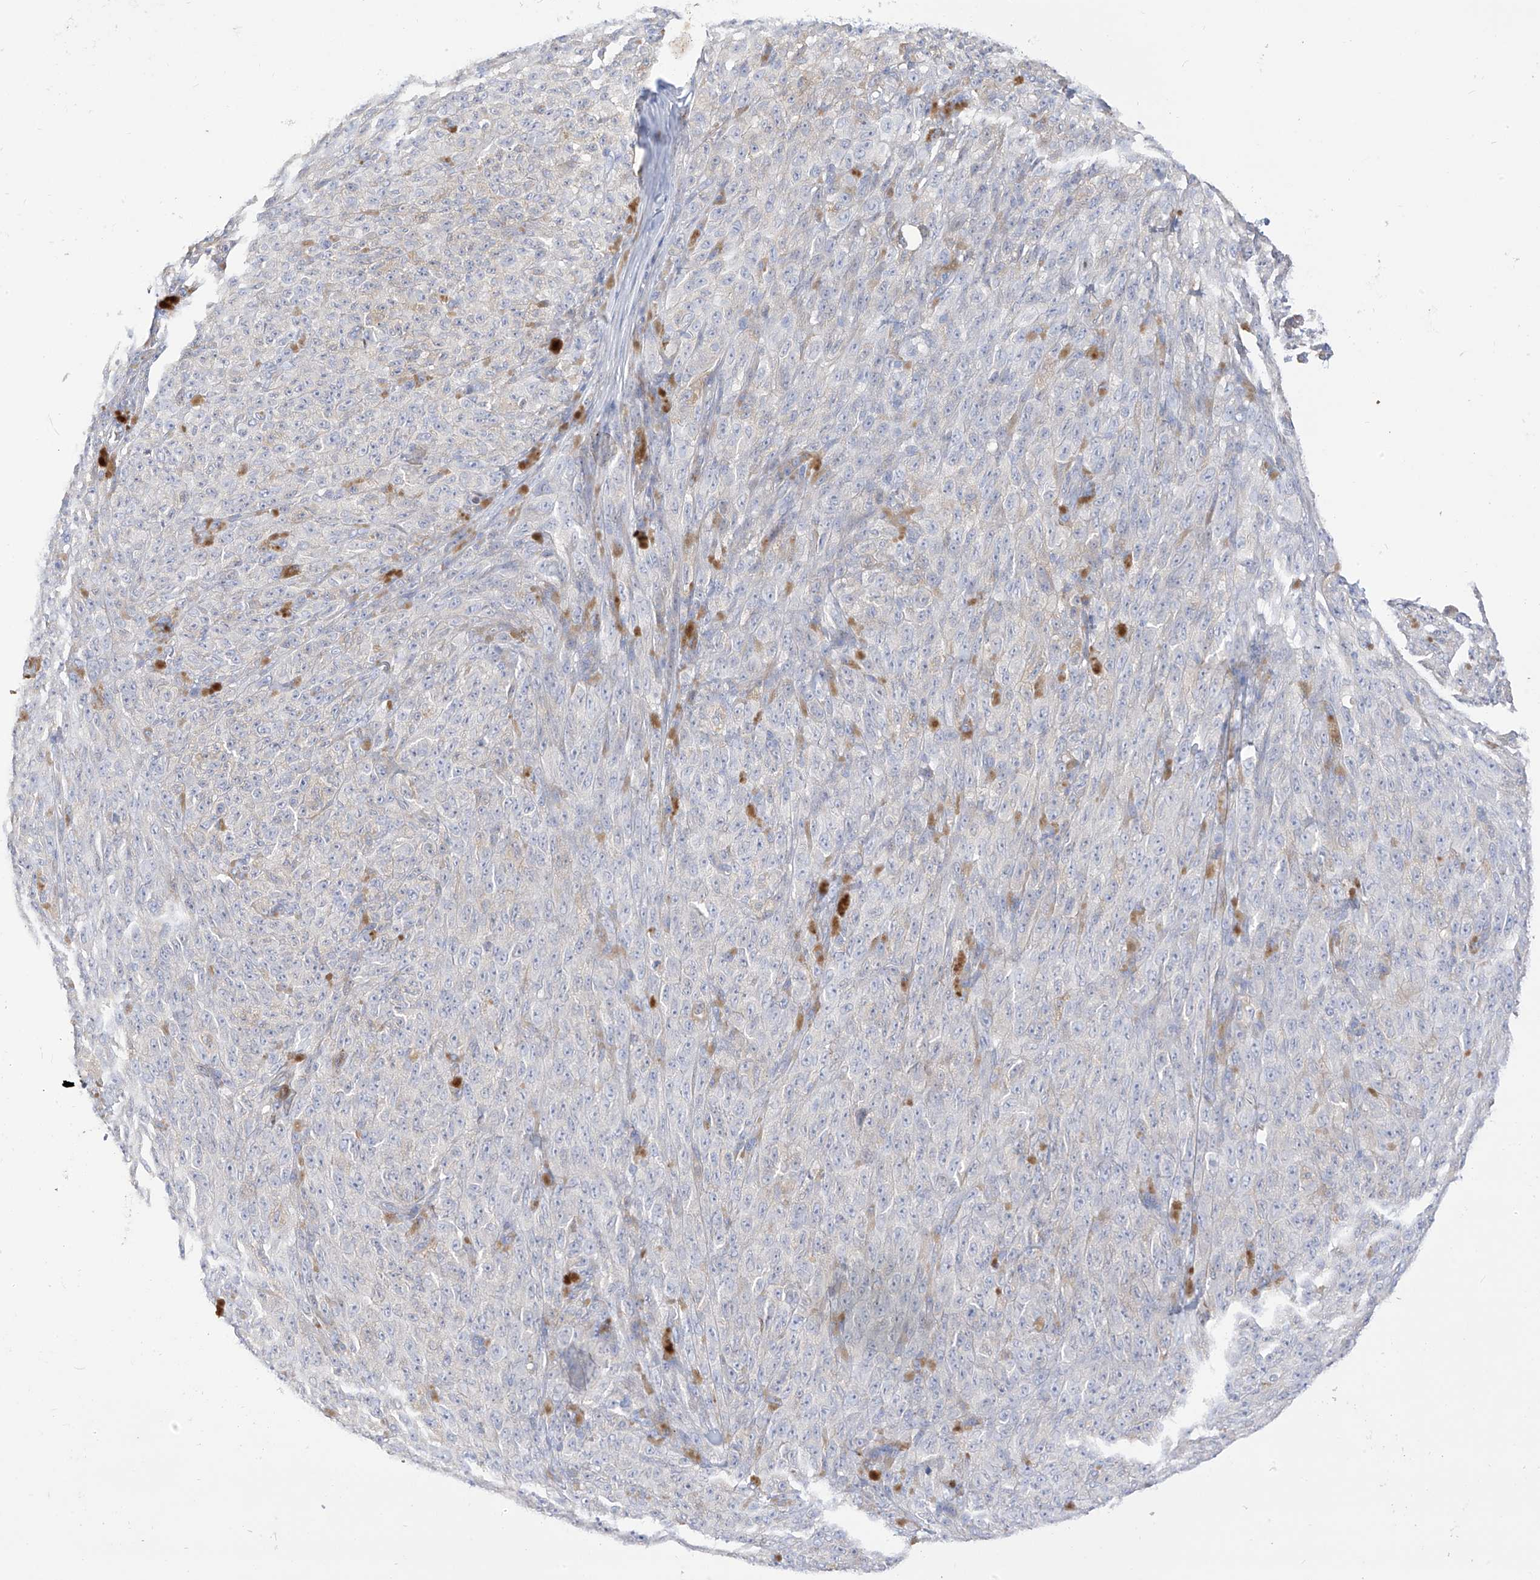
{"staining": {"intensity": "negative", "quantity": "none", "location": "none"}, "tissue": "melanoma", "cell_type": "Tumor cells", "image_type": "cancer", "snomed": [{"axis": "morphology", "description": "Malignant melanoma, NOS"}, {"axis": "topography", "description": "Skin"}], "caption": "Melanoma stained for a protein using IHC exhibits no positivity tumor cells.", "gene": "RASA2", "patient": {"sex": "female", "age": 82}}